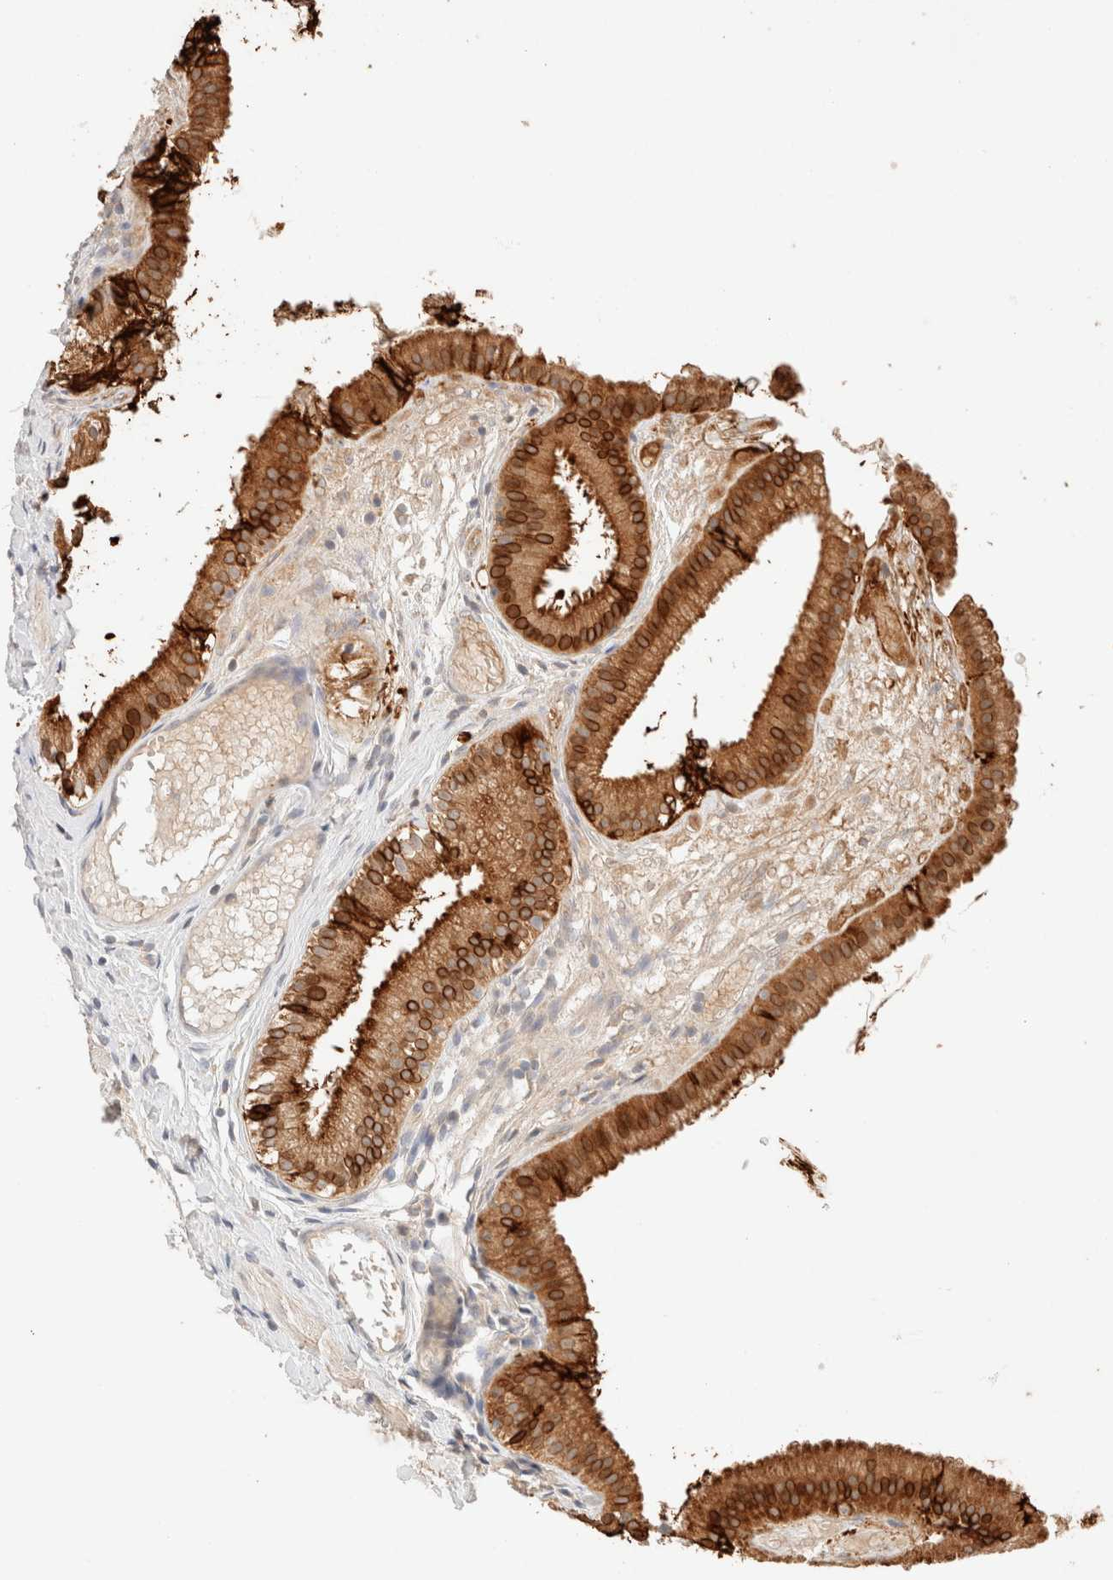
{"staining": {"intensity": "strong", "quantity": ">75%", "location": "cytoplasmic/membranous"}, "tissue": "gallbladder", "cell_type": "Glandular cells", "image_type": "normal", "snomed": [{"axis": "morphology", "description": "Normal tissue, NOS"}, {"axis": "topography", "description": "Gallbladder"}], "caption": "Approximately >75% of glandular cells in benign human gallbladder reveal strong cytoplasmic/membranous protein positivity as visualized by brown immunohistochemical staining.", "gene": "SARM1", "patient": {"sex": "female", "age": 26}}